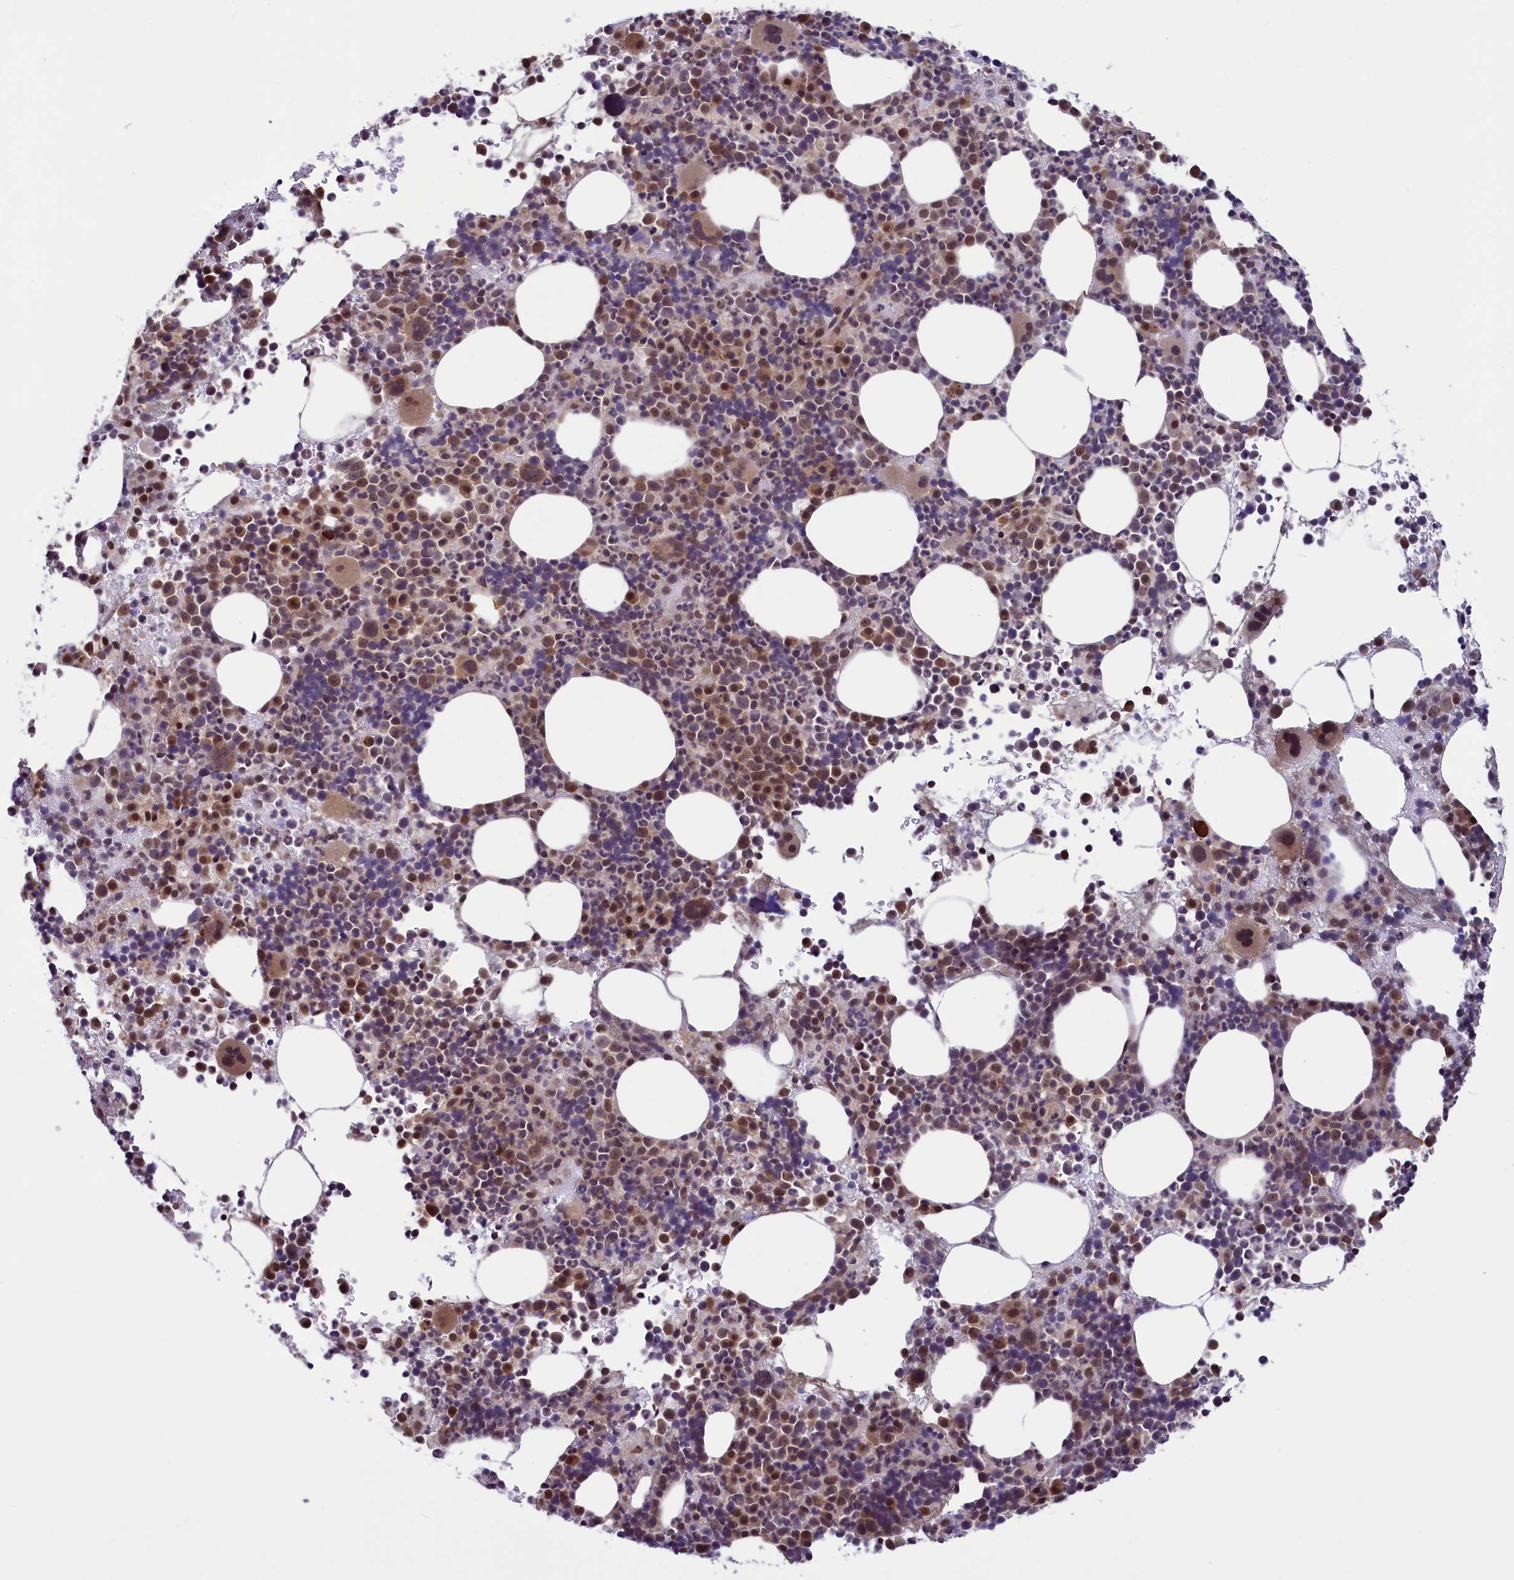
{"staining": {"intensity": "moderate", "quantity": "25%-75%", "location": "nuclear"}, "tissue": "bone marrow", "cell_type": "Hematopoietic cells", "image_type": "normal", "snomed": [{"axis": "morphology", "description": "Normal tissue, NOS"}, {"axis": "topography", "description": "Bone marrow"}], "caption": "Hematopoietic cells exhibit medium levels of moderate nuclear expression in about 25%-75% of cells in benign bone marrow.", "gene": "SLC7A6OS", "patient": {"sex": "female", "age": 82}}